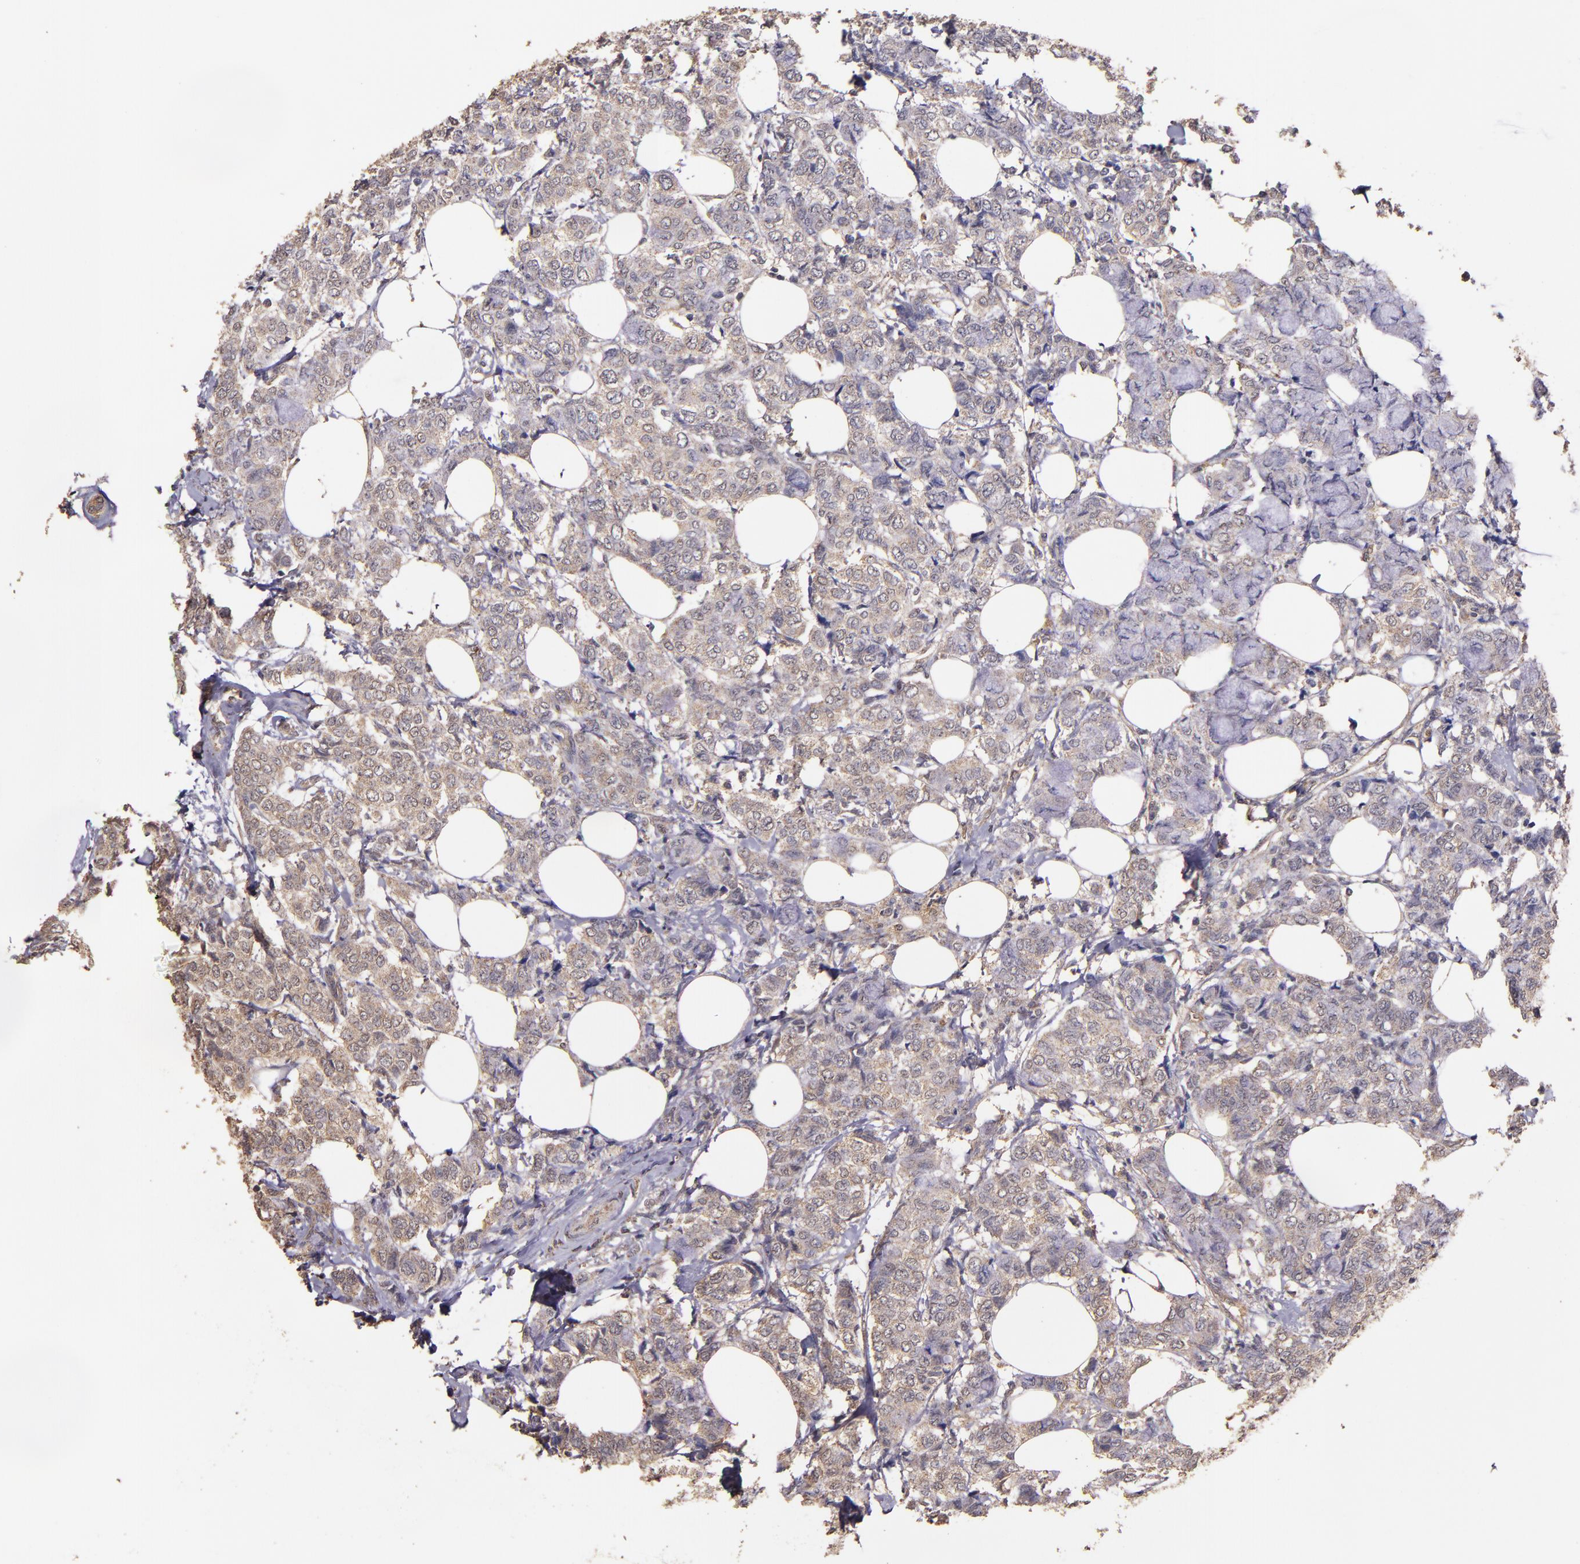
{"staining": {"intensity": "weak", "quantity": ">75%", "location": "cytoplasmic/membranous"}, "tissue": "breast cancer", "cell_type": "Tumor cells", "image_type": "cancer", "snomed": [{"axis": "morphology", "description": "Lobular carcinoma"}, {"axis": "topography", "description": "Breast"}], "caption": "Breast cancer was stained to show a protein in brown. There is low levels of weak cytoplasmic/membranous expression in approximately >75% of tumor cells.", "gene": "HECTD1", "patient": {"sex": "female", "age": 60}}